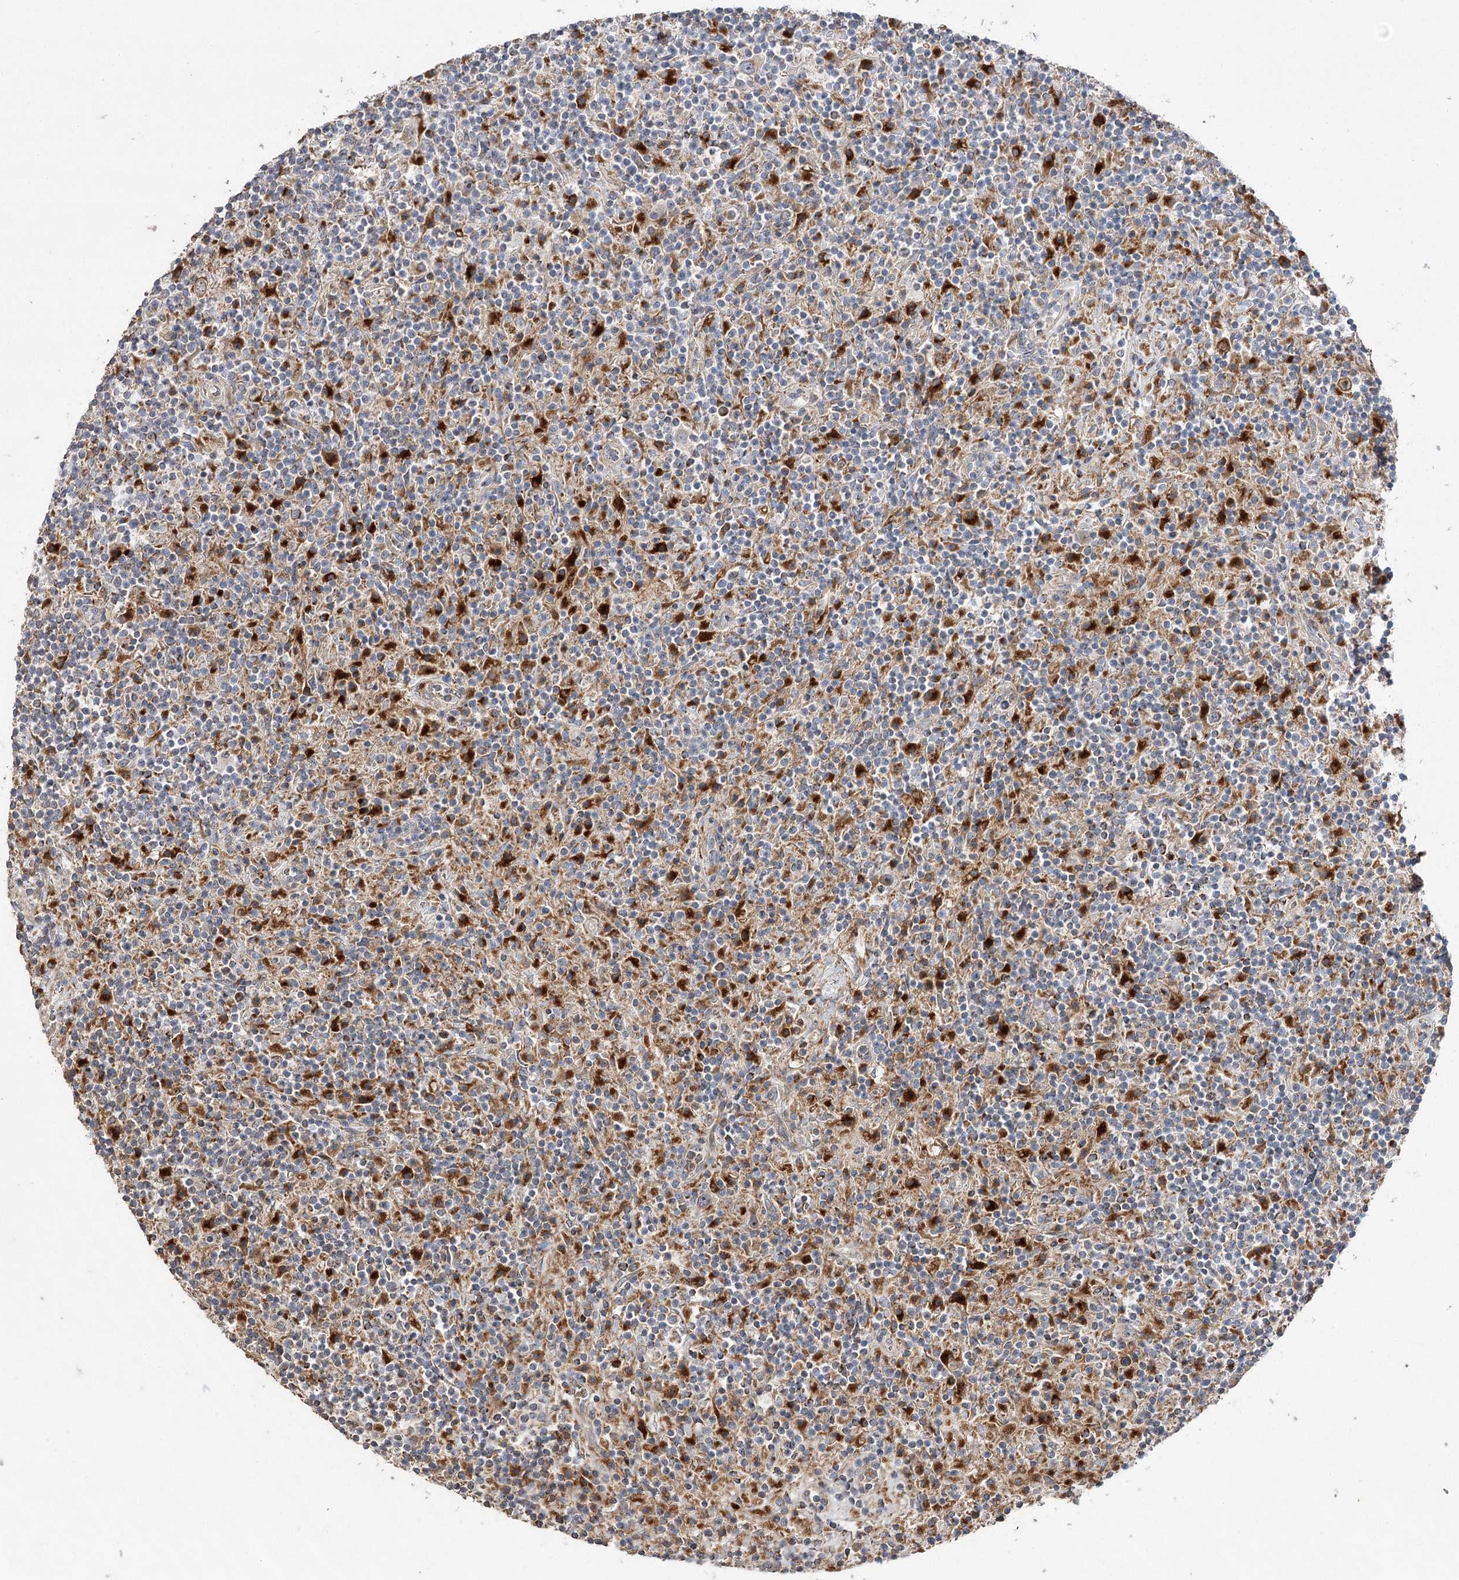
{"staining": {"intensity": "negative", "quantity": "none", "location": "none"}, "tissue": "lymphoma", "cell_type": "Tumor cells", "image_type": "cancer", "snomed": [{"axis": "morphology", "description": "Hodgkin's disease, NOS"}, {"axis": "topography", "description": "Lymph node"}], "caption": "IHC of human Hodgkin's disease exhibits no expression in tumor cells.", "gene": "OBSL1", "patient": {"sex": "male", "age": 70}}